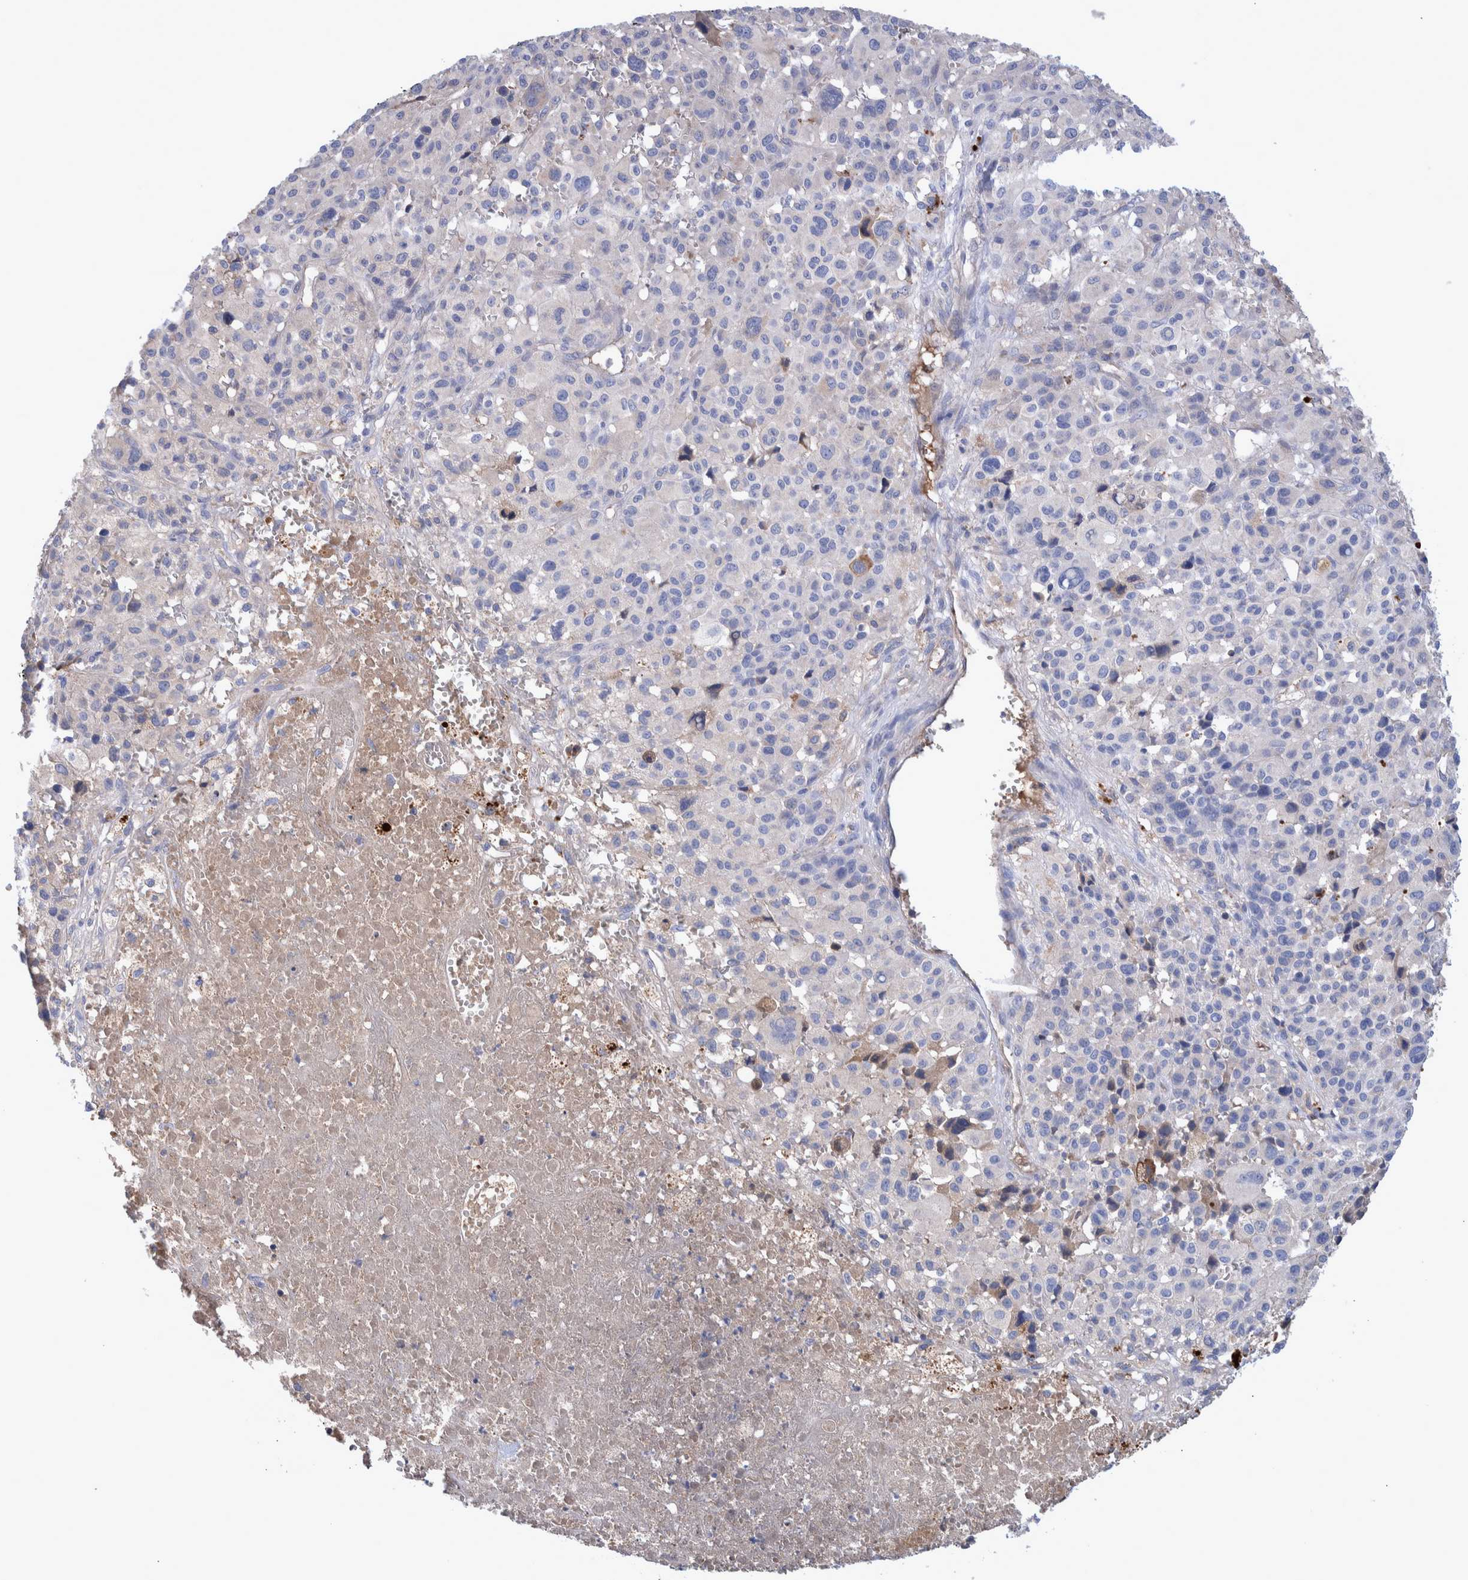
{"staining": {"intensity": "negative", "quantity": "none", "location": "none"}, "tissue": "melanoma", "cell_type": "Tumor cells", "image_type": "cancer", "snomed": [{"axis": "morphology", "description": "Malignant melanoma, Metastatic site"}, {"axis": "topography", "description": "Skin"}], "caption": "Melanoma was stained to show a protein in brown. There is no significant staining in tumor cells. (Immunohistochemistry (ihc), brightfield microscopy, high magnification).", "gene": "DLL4", "patient": {"sex": "female", "age": 74}}